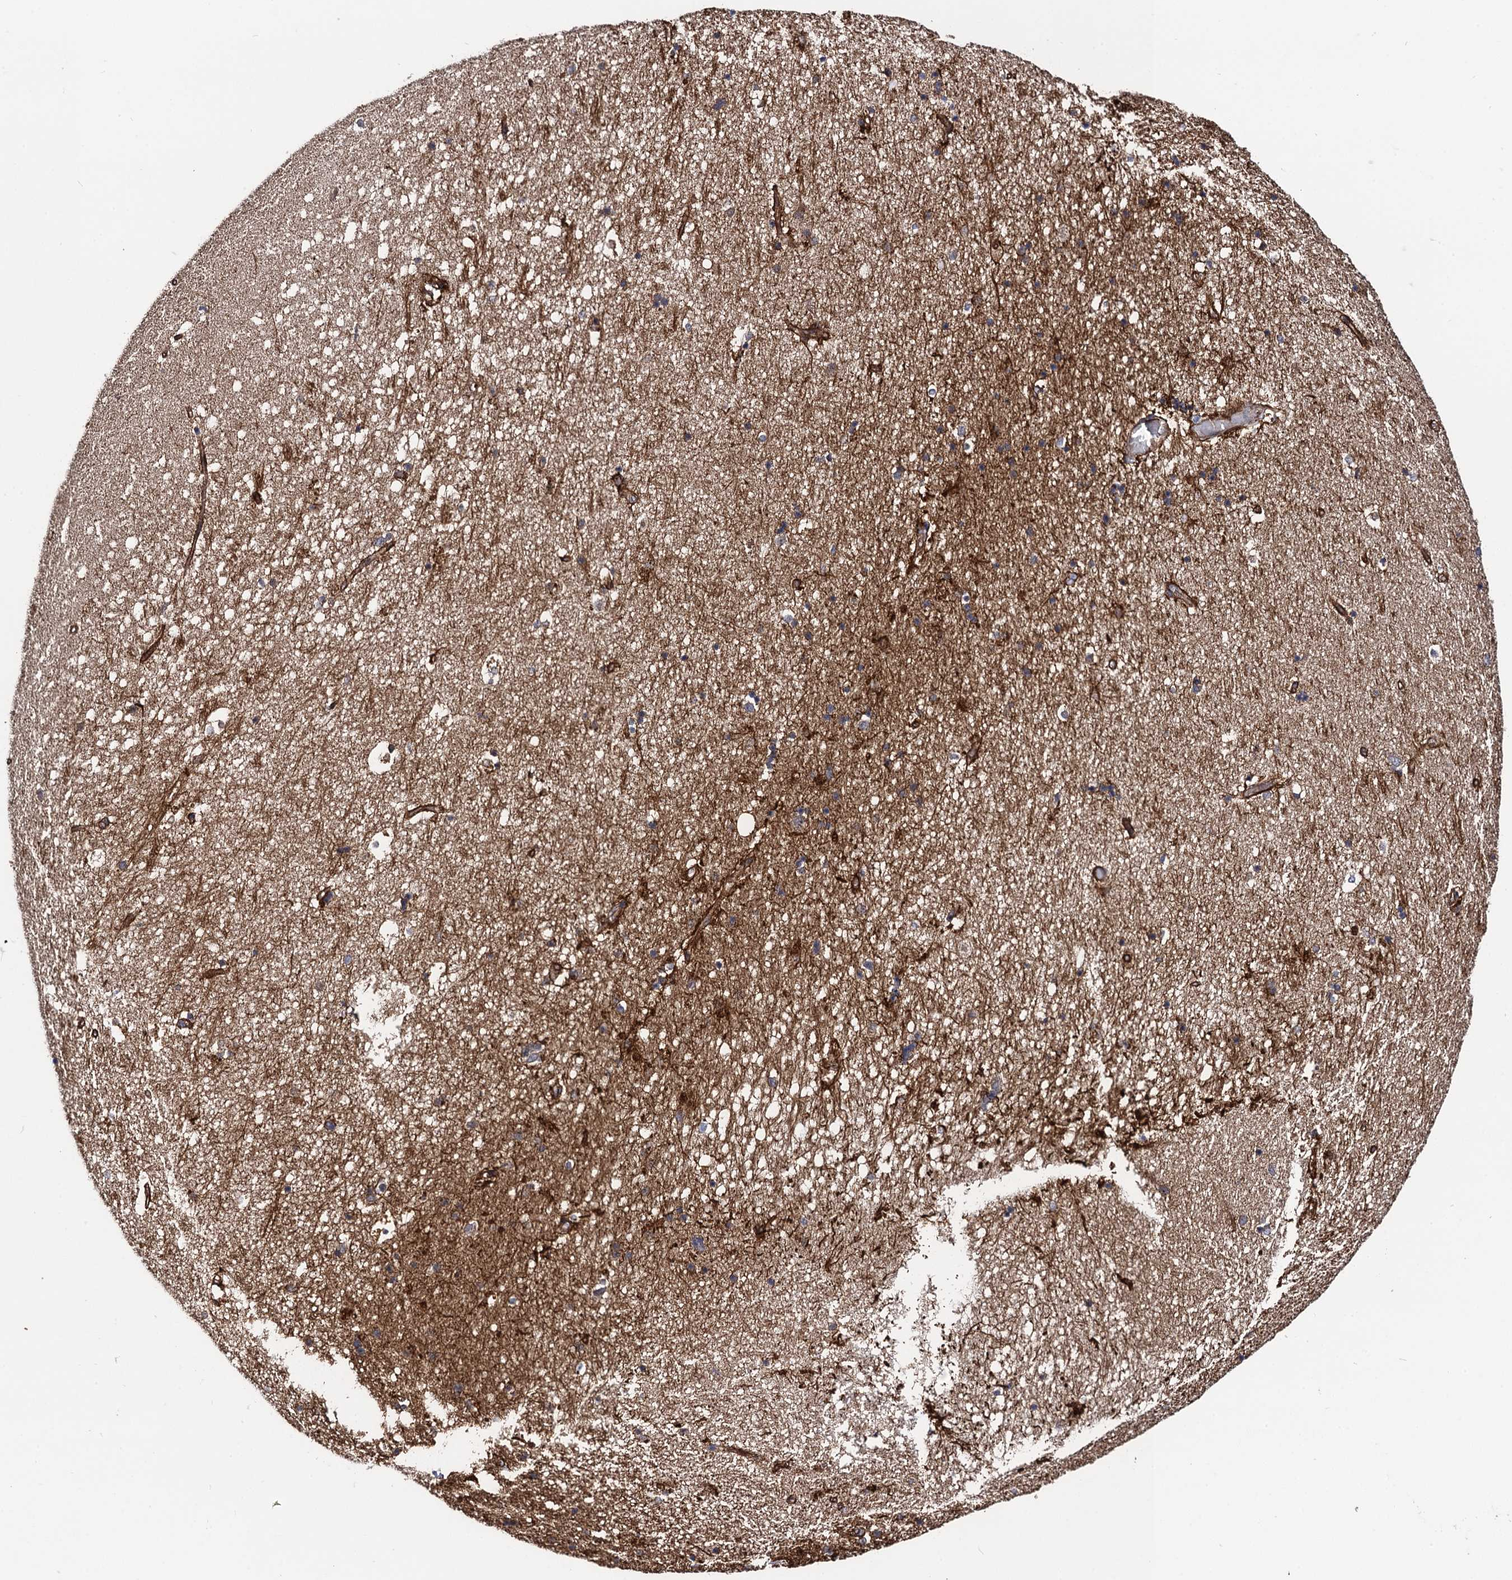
{"staining": {"intensity": "negative", "quantity": "none", "location": "none"}, "tissue": "hippocampus", "cell_type": "Glial cells", "image_type": "normal", "snomed": [{"axis": "morphology", "description": "Normal tissue, NOS"}, {"axis": "topography", "description": "Hippocampus"}], "caption": "A high-resolution histopathology image shows immunohistochemistry (IHC) staining of unremarkable hippocampus, which exhibits no significant staining in glial cells. The staining is performed using DAB brown chromogen with nuclei counter-stained in using hematoxylin.", "gene": "CIP2A", "patient": {"sex": "male", "age": 45}}